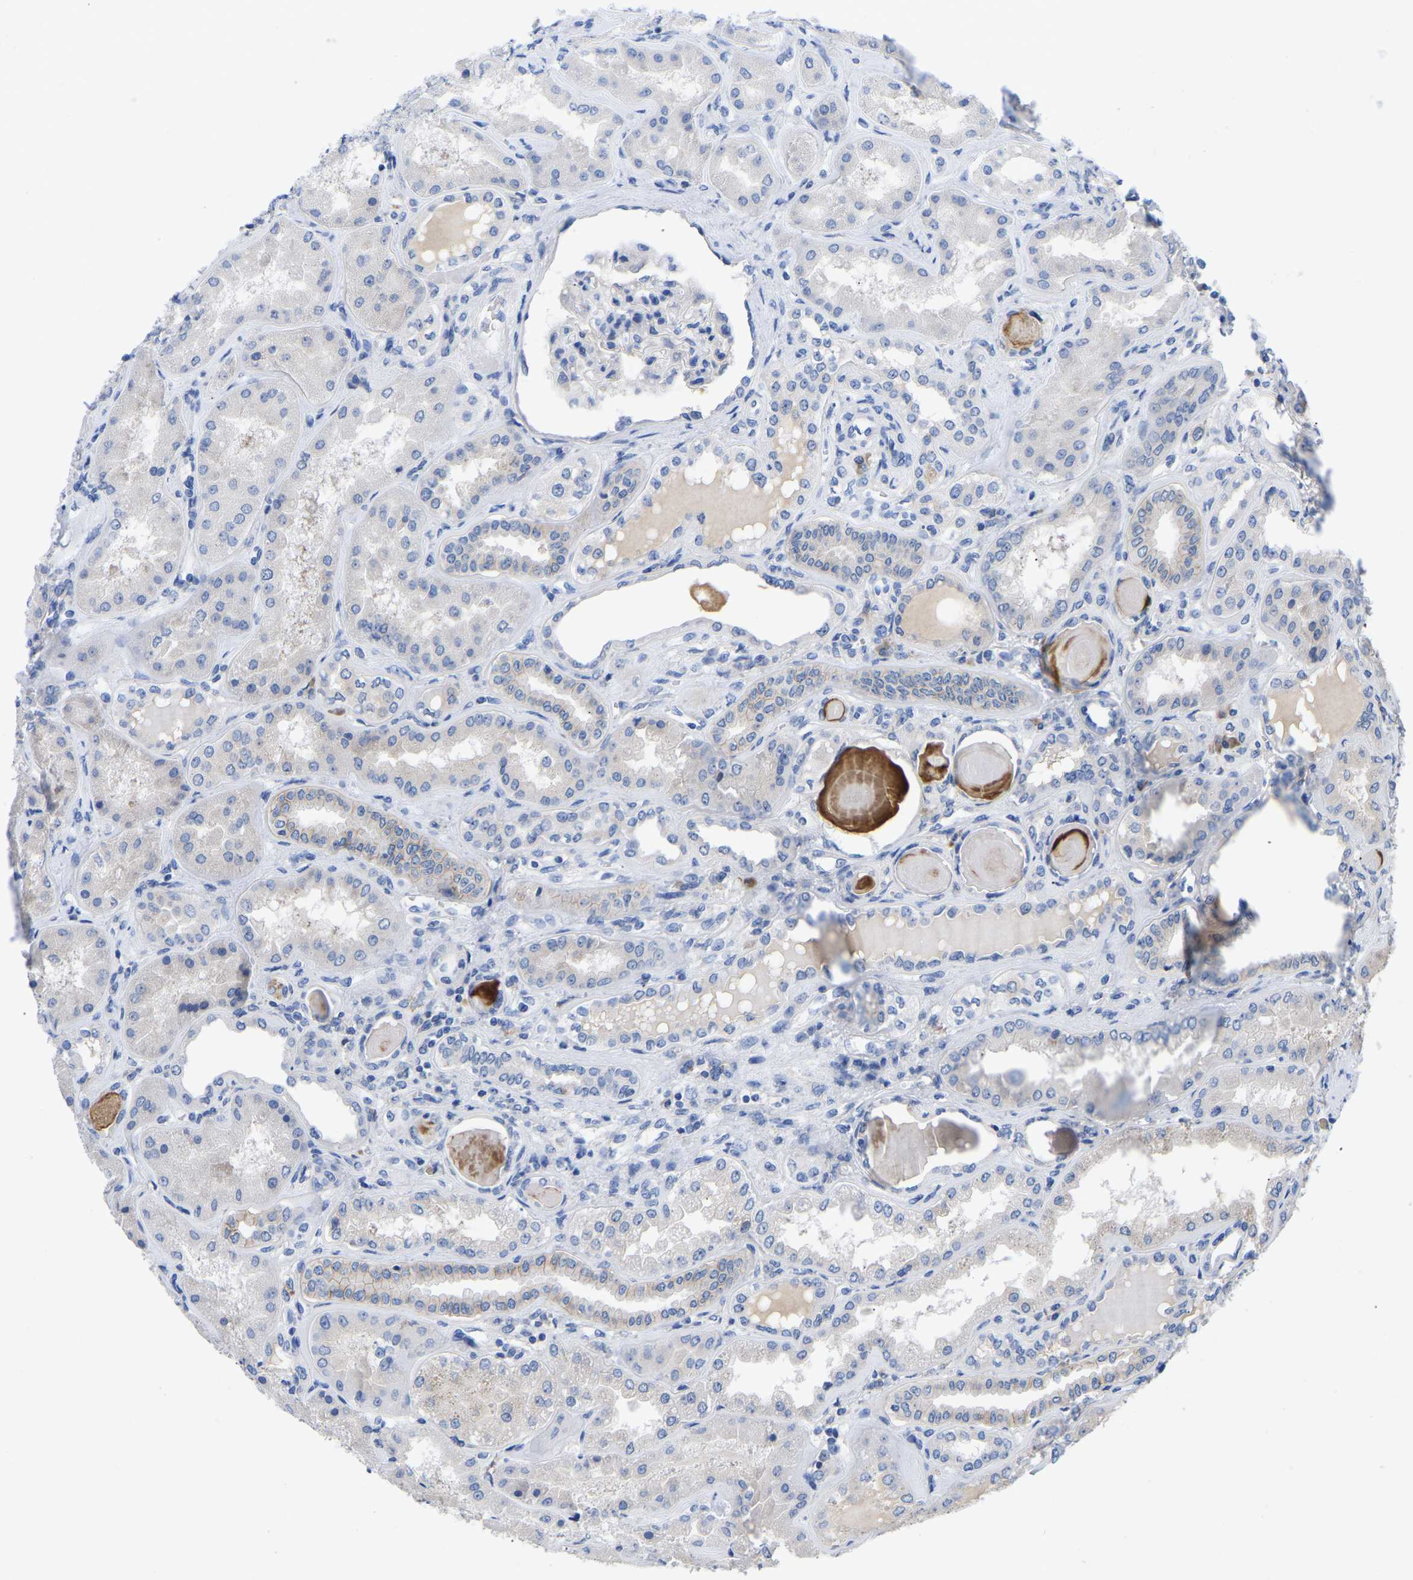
{"staining": {"intensity": "negative", "quantity": "none", "location": "none"}, "tissue": "kidney", "cell_type": "Cells in glomeruli", "image_type": "normal", "snomed": [{"axis": "morphology", "description": "Normal tissue, NOS"}, {"axis": "topography", "description": "Kidney"}], "caption": "Kidney stained for a protein using immunohistochemistry displays no positivity cells in glomeruli.", "gene": "ABCA10", "patient": {"sex": "female", "age": 56}}